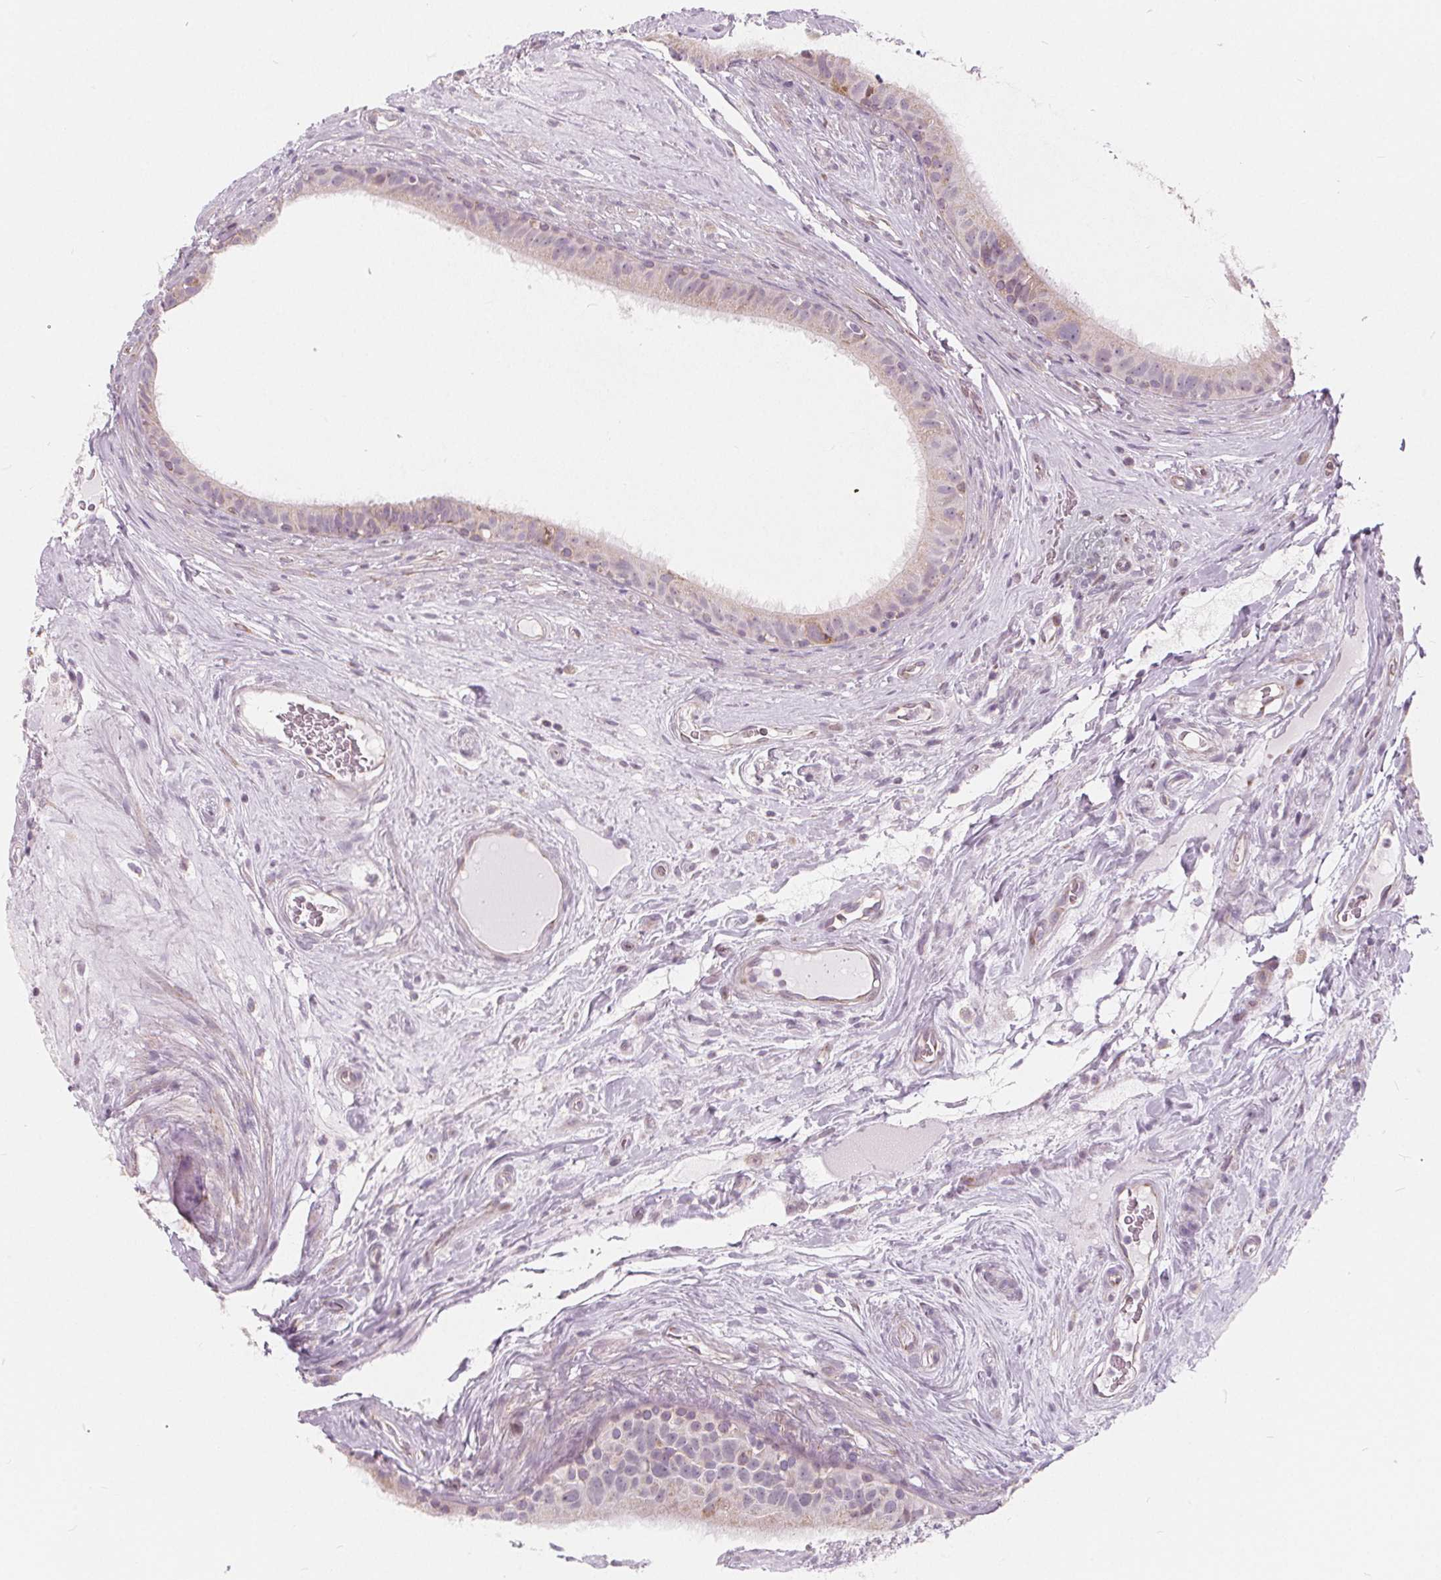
{"staining": {"intensity": "weak", "quantity": "25%-75%", "location": "cytoplasmic/membranous"}, "tissue": "epididymis", "cell_type": "Glandular cells", "image_type": "normal", "snomed": [{"axis": "morphology", "description": "Normal tissue, NOS"}, {"axis": "topography", "description": "Epididymis"}], "caption": "Protein staining demonstrates weak cytoplasmic/membranous positivity in approximately 25%-75% of glandular cells in normal epididymis.", "gene": "NUP210L", "patient": {"sex": "male", "age": 59}}